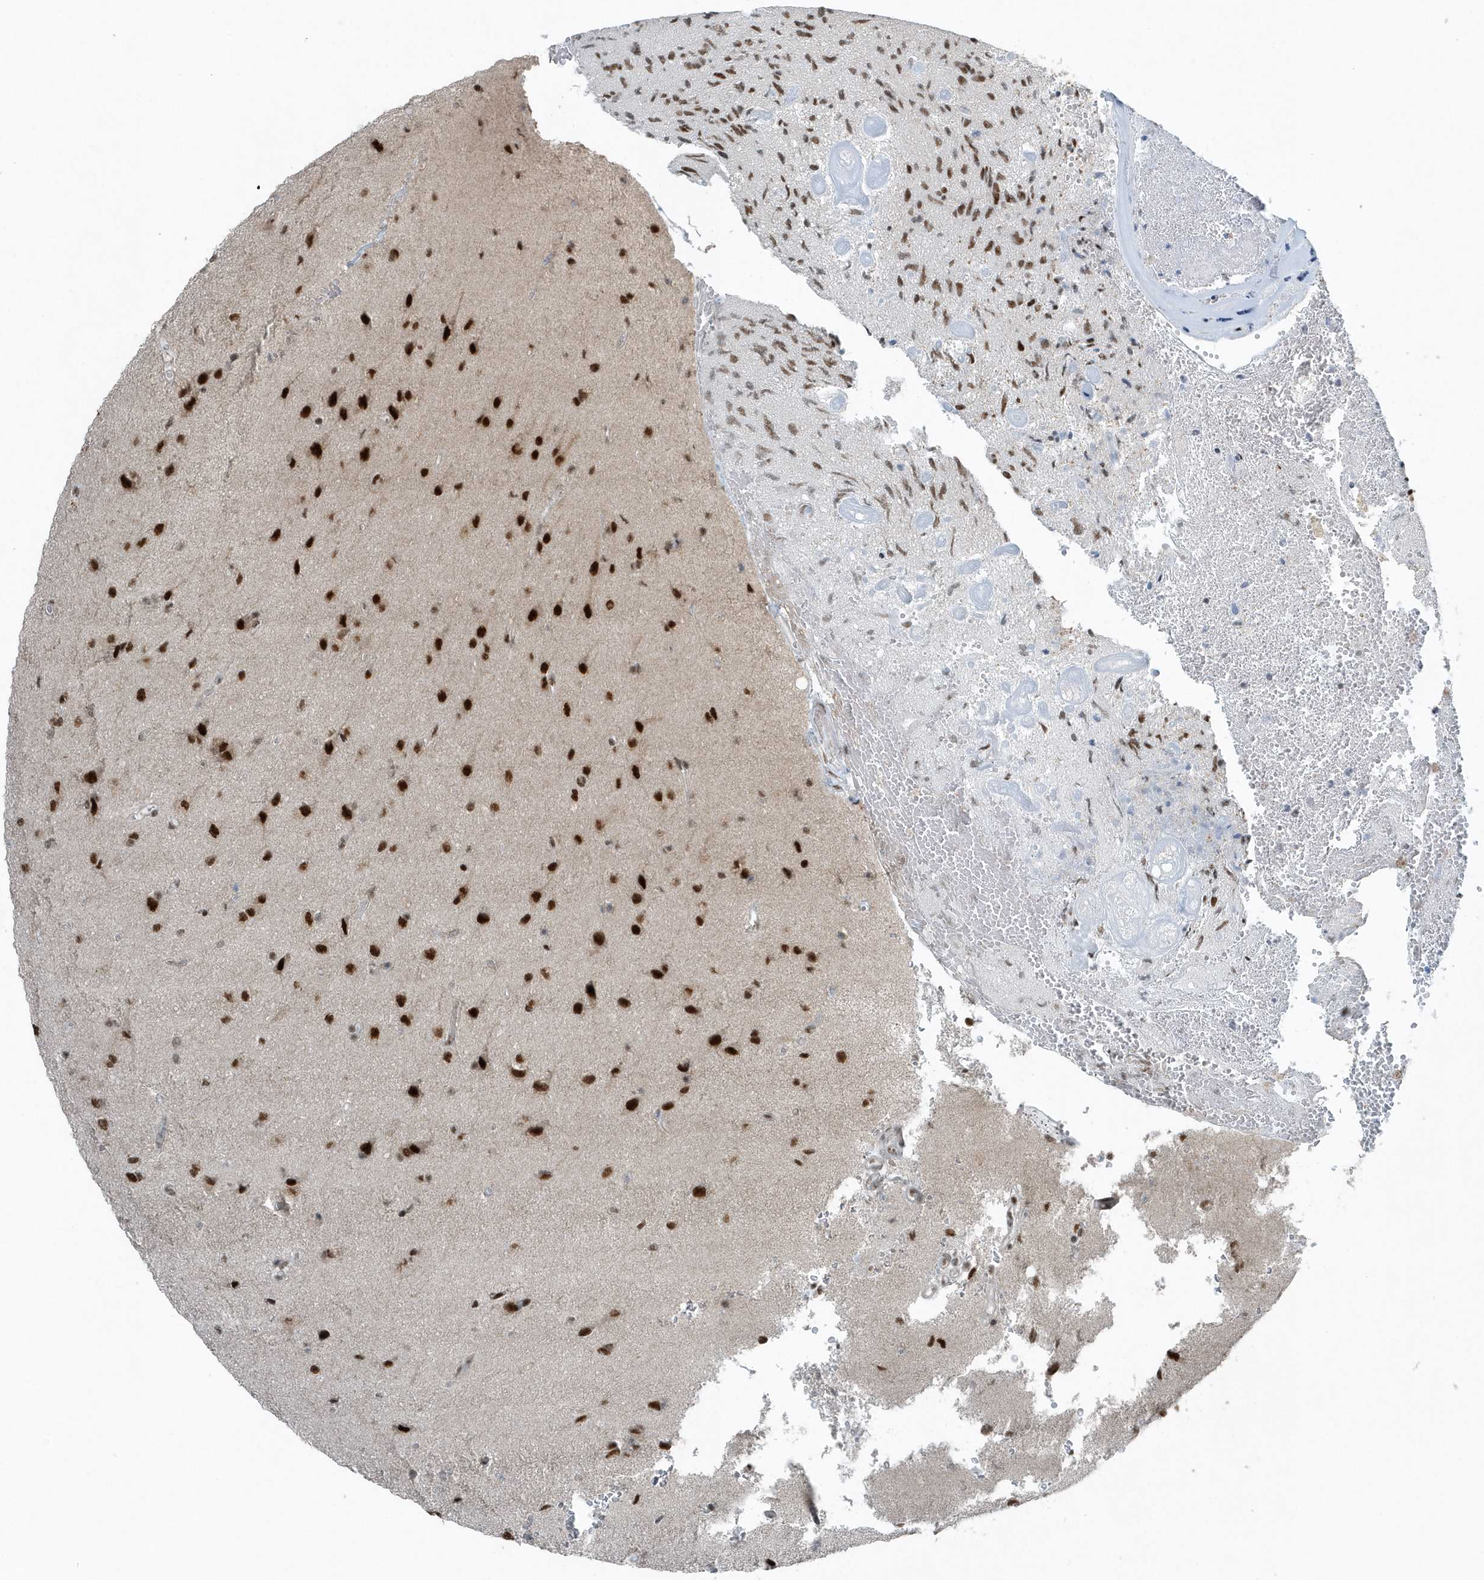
{"staining": {"intensity": "moderate", "quantity": ">75%", "location": "nuclear"}, "tissue": "glioma", "cell_type": "Tumor cells", "image_type": "cancer", "snomed": [{"axis": "morphology", "description": "Glioma, malignant, High grade"}, {"axis": "topography", "description": "Brain"}], "caption": "The photomicrograph reveals a brown stain indicating the presence of a protein in the nuclear of tumor cells in glioma.", "gene": "YTHDC1", "patient": {"sex": "male", "age": 72}}